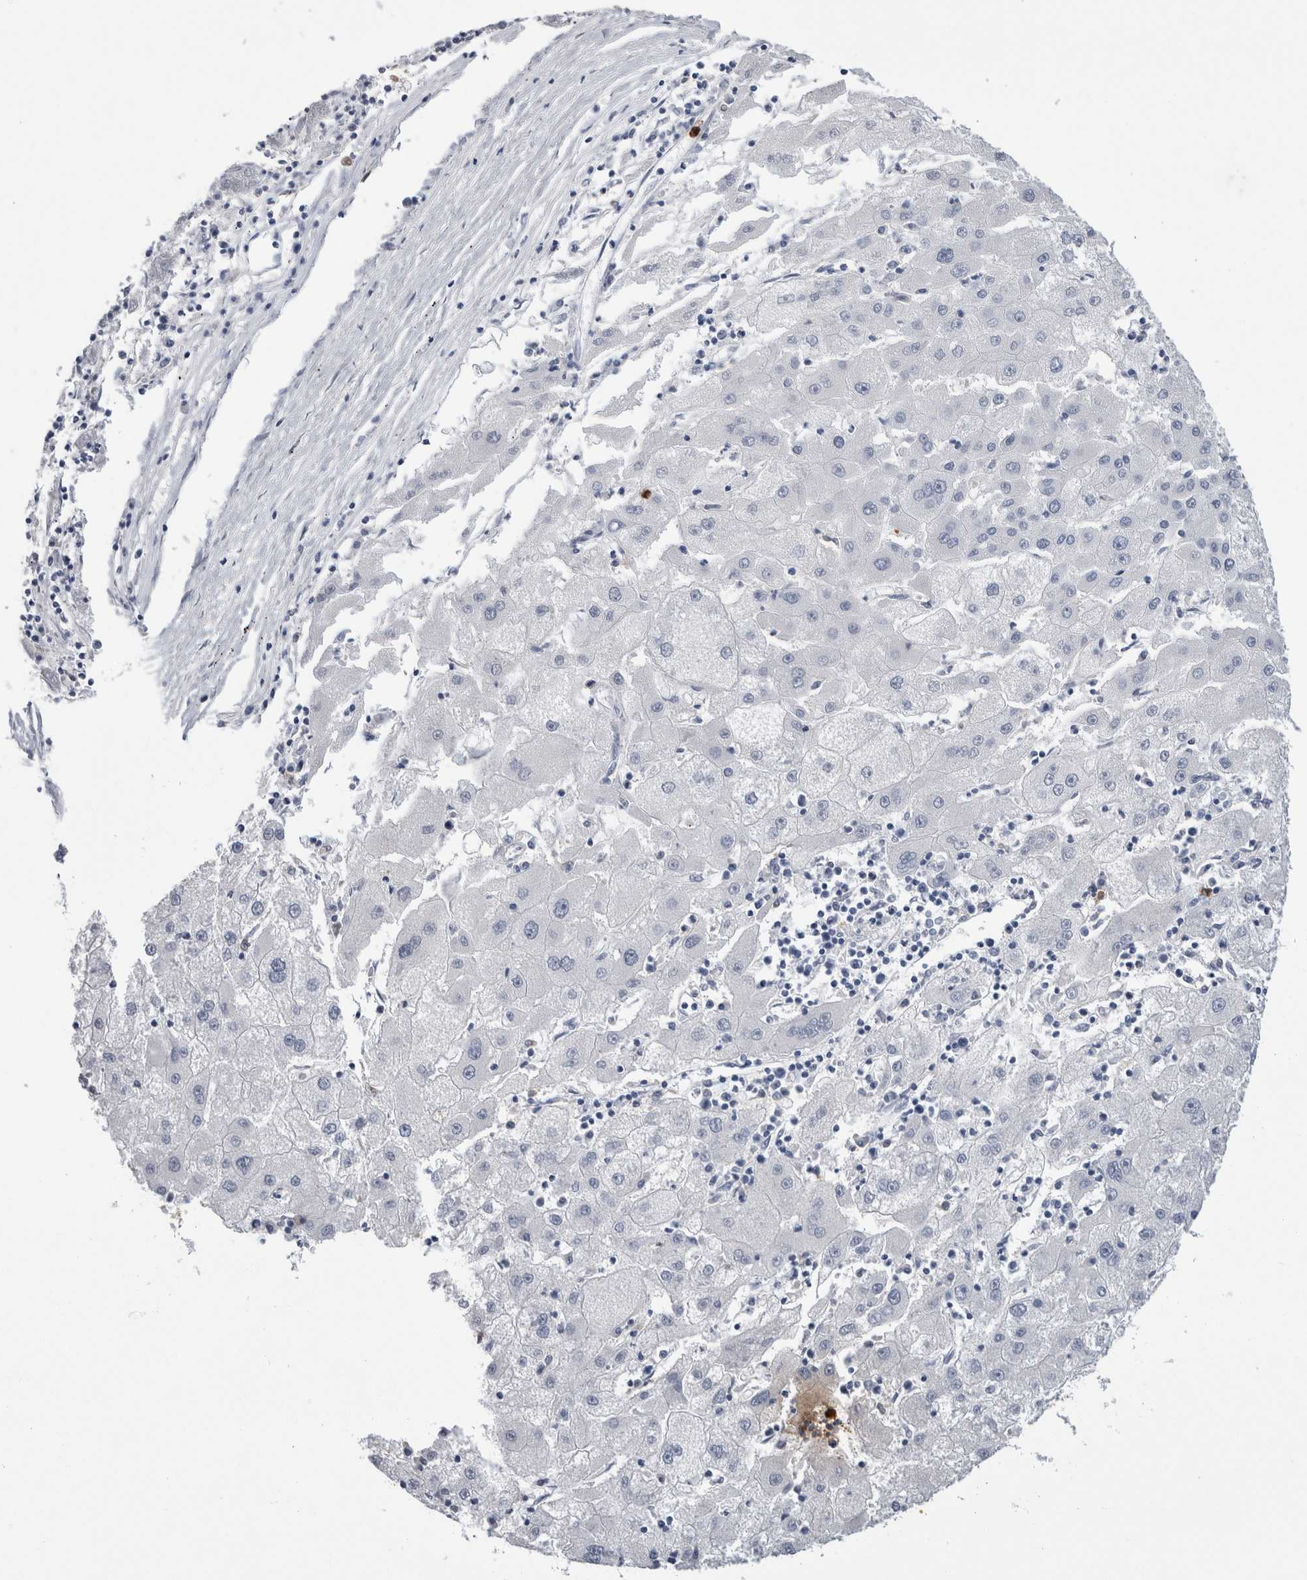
{"staining": {"intensity": "negative", "quantity": "none", "location": "none"}, "tissue": "liver cancer", "cell_type": "Tumor cells", "image_type": "cancer", "snomed": [{"axis": "morphology", "description": "Carcinoma, Hepatocellular, NOS"}, {"axis": "topography", "description": "Liver"}], "caption": "Protein analysis of liver cancer exhibits no significant positivity in tumor cells.", "gene": "S100A12", "patient": {"sex": "male", "age": 72}}